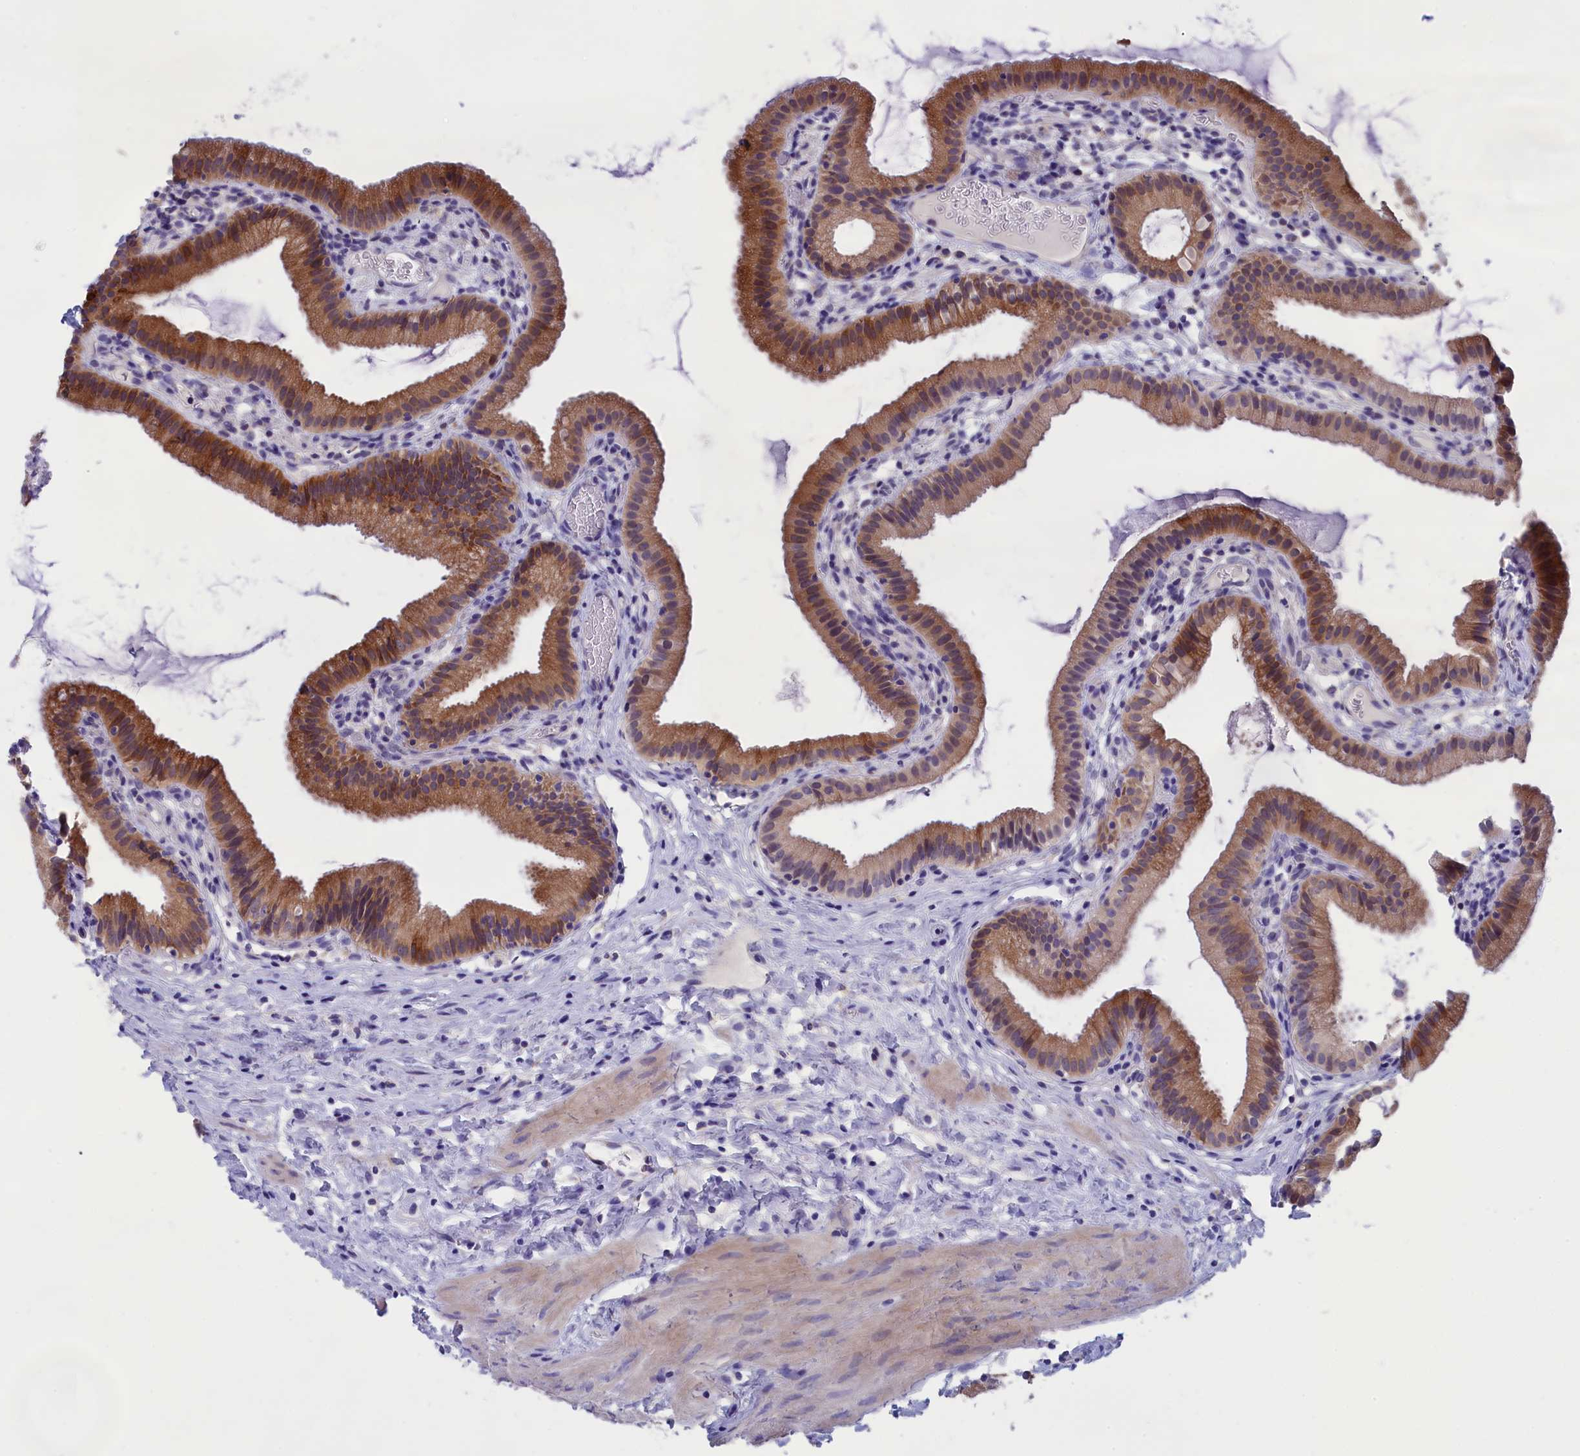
{"staining": {"intensity": "moderate", "quantity": ">75%", "location": "cytoplasmic/membranous"}, "tissue": "gallbladder", "cell_type": "Glandular cells", "image_type": "normal", "snomed": [{"axis": "morphology", "description": "Normal tissue, NOS"}, {"axis": "topography", "description": "Gallbladder"}], "caption": "Immunohistochemistry of normal human gallbladder exhibits medium levels of moderate cytoplasmic/membranous expression in approximately >75% of glandular cells.", "gene": "VPS35L", "patient": {"sex": "female", "age": 46}}